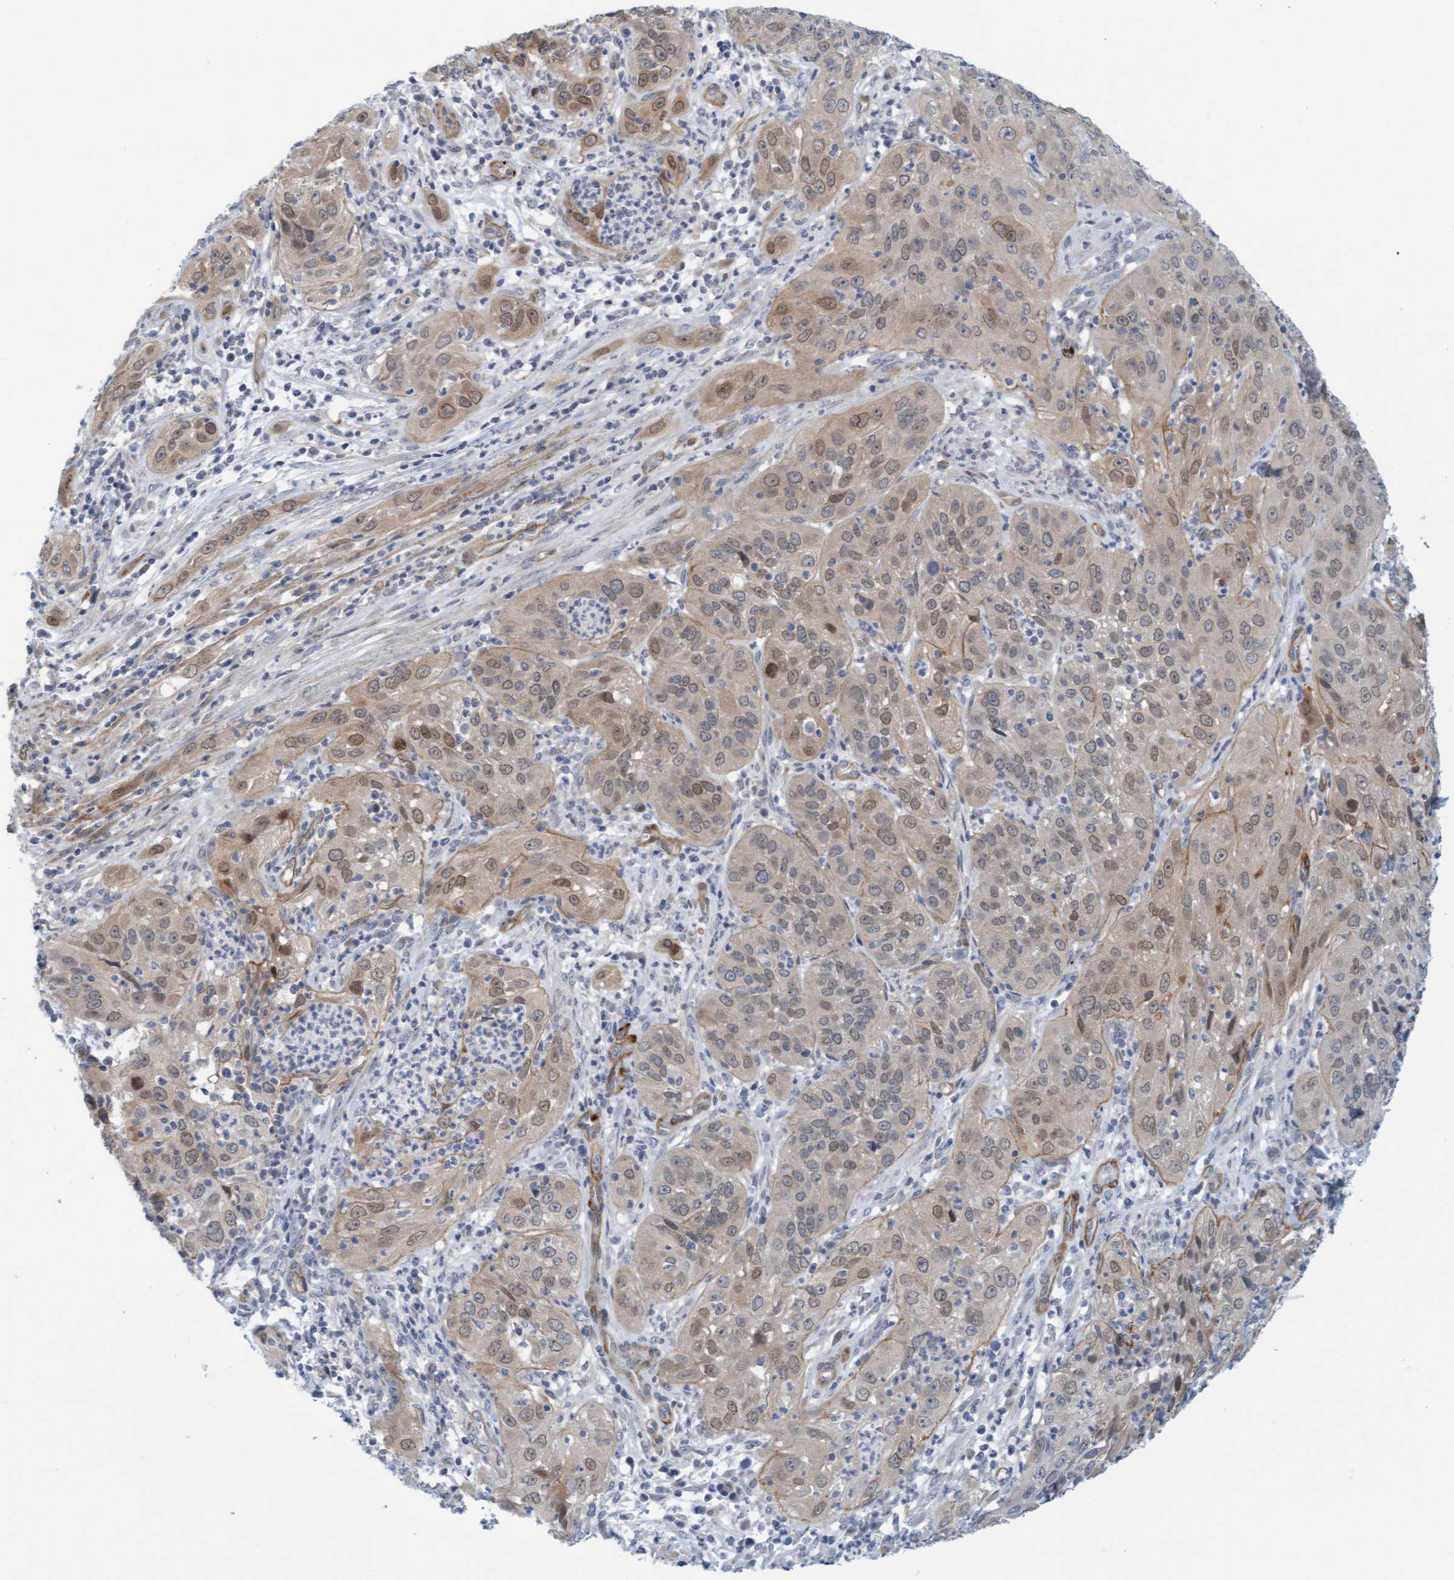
{"staining": {"intensity": "weak", "quantity": ">75%", "location": "cytoplasmic/membranous,nuclear"}, "tissue": "cervical cancer", "cell_type": "Tumor cells", "image_type": "cancer", "snomed": [{"axis": "morphology", "description": "Squamous cell carcinoma, NOS"}, {"axis": "topography", "description": "Cervix"}], "caption": "The image reveals staining of squamous cell carcinoma (cervical), revealing weak cytoplasmic/membranous and nuclear protein expression (brown color) within tumor cells.", "gene": "TSTD2", "patient": {"sex": "female", "age": 32}}